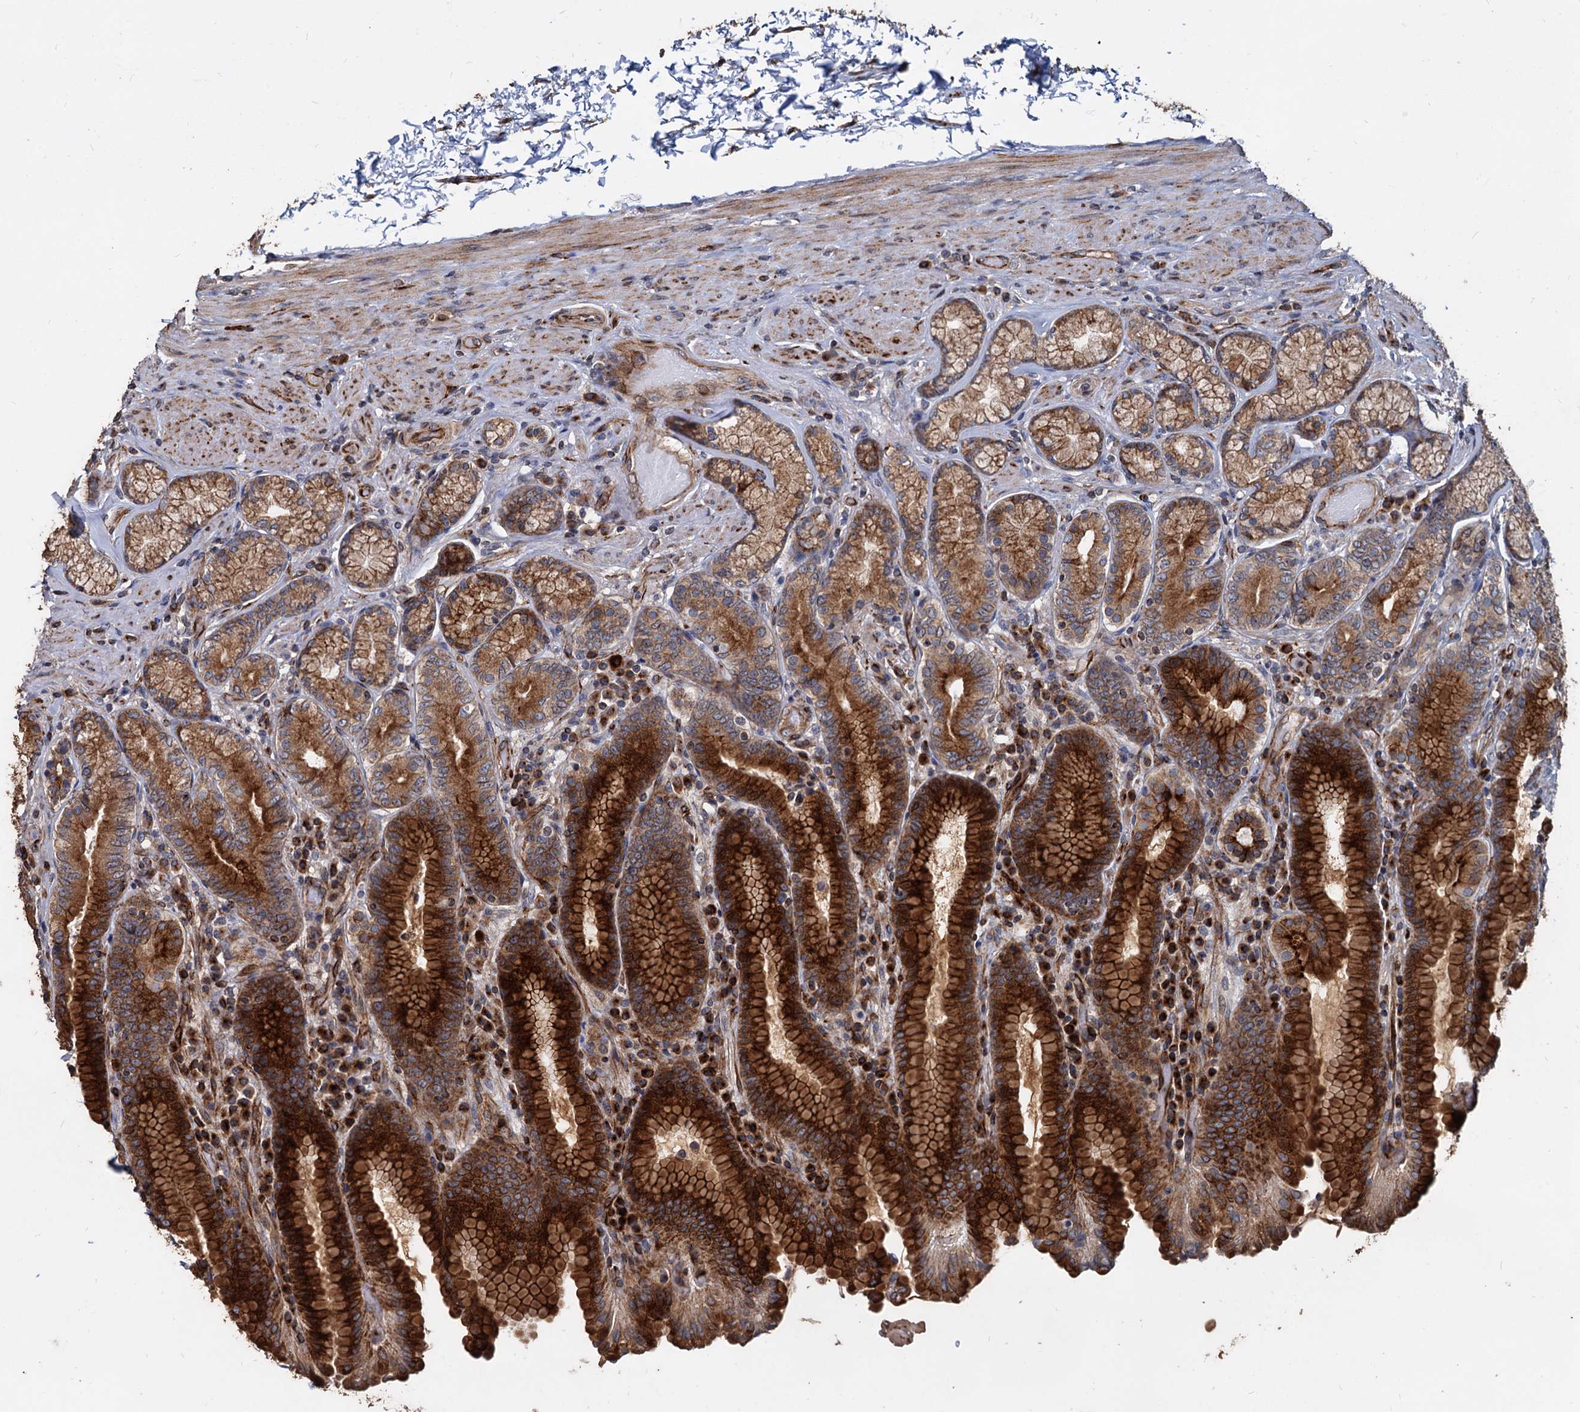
{"staining": {"intensity": "strong", "quantity": ">75%", "location": "cytoplasmic/membranous"}, "tissue": "stomach", "cell_type": "Glandular cells", "image_type": "normal", "snomed": [{"axis": "morphology", "description": "Normal tissue, NOS"}, {"axis": "topography", "description": "Stomach, upper"}, {"axis": "topography", "description": "Stomach, lower"}], "caption": "Immunohistochemical staining of unremarkable stomach exhibits high levels of strong cytoplasmic/membranous positivity in about >75% of glandular cells.", "gene": "DEPDC4", "patient": {"sex": "female", "age": 76}}